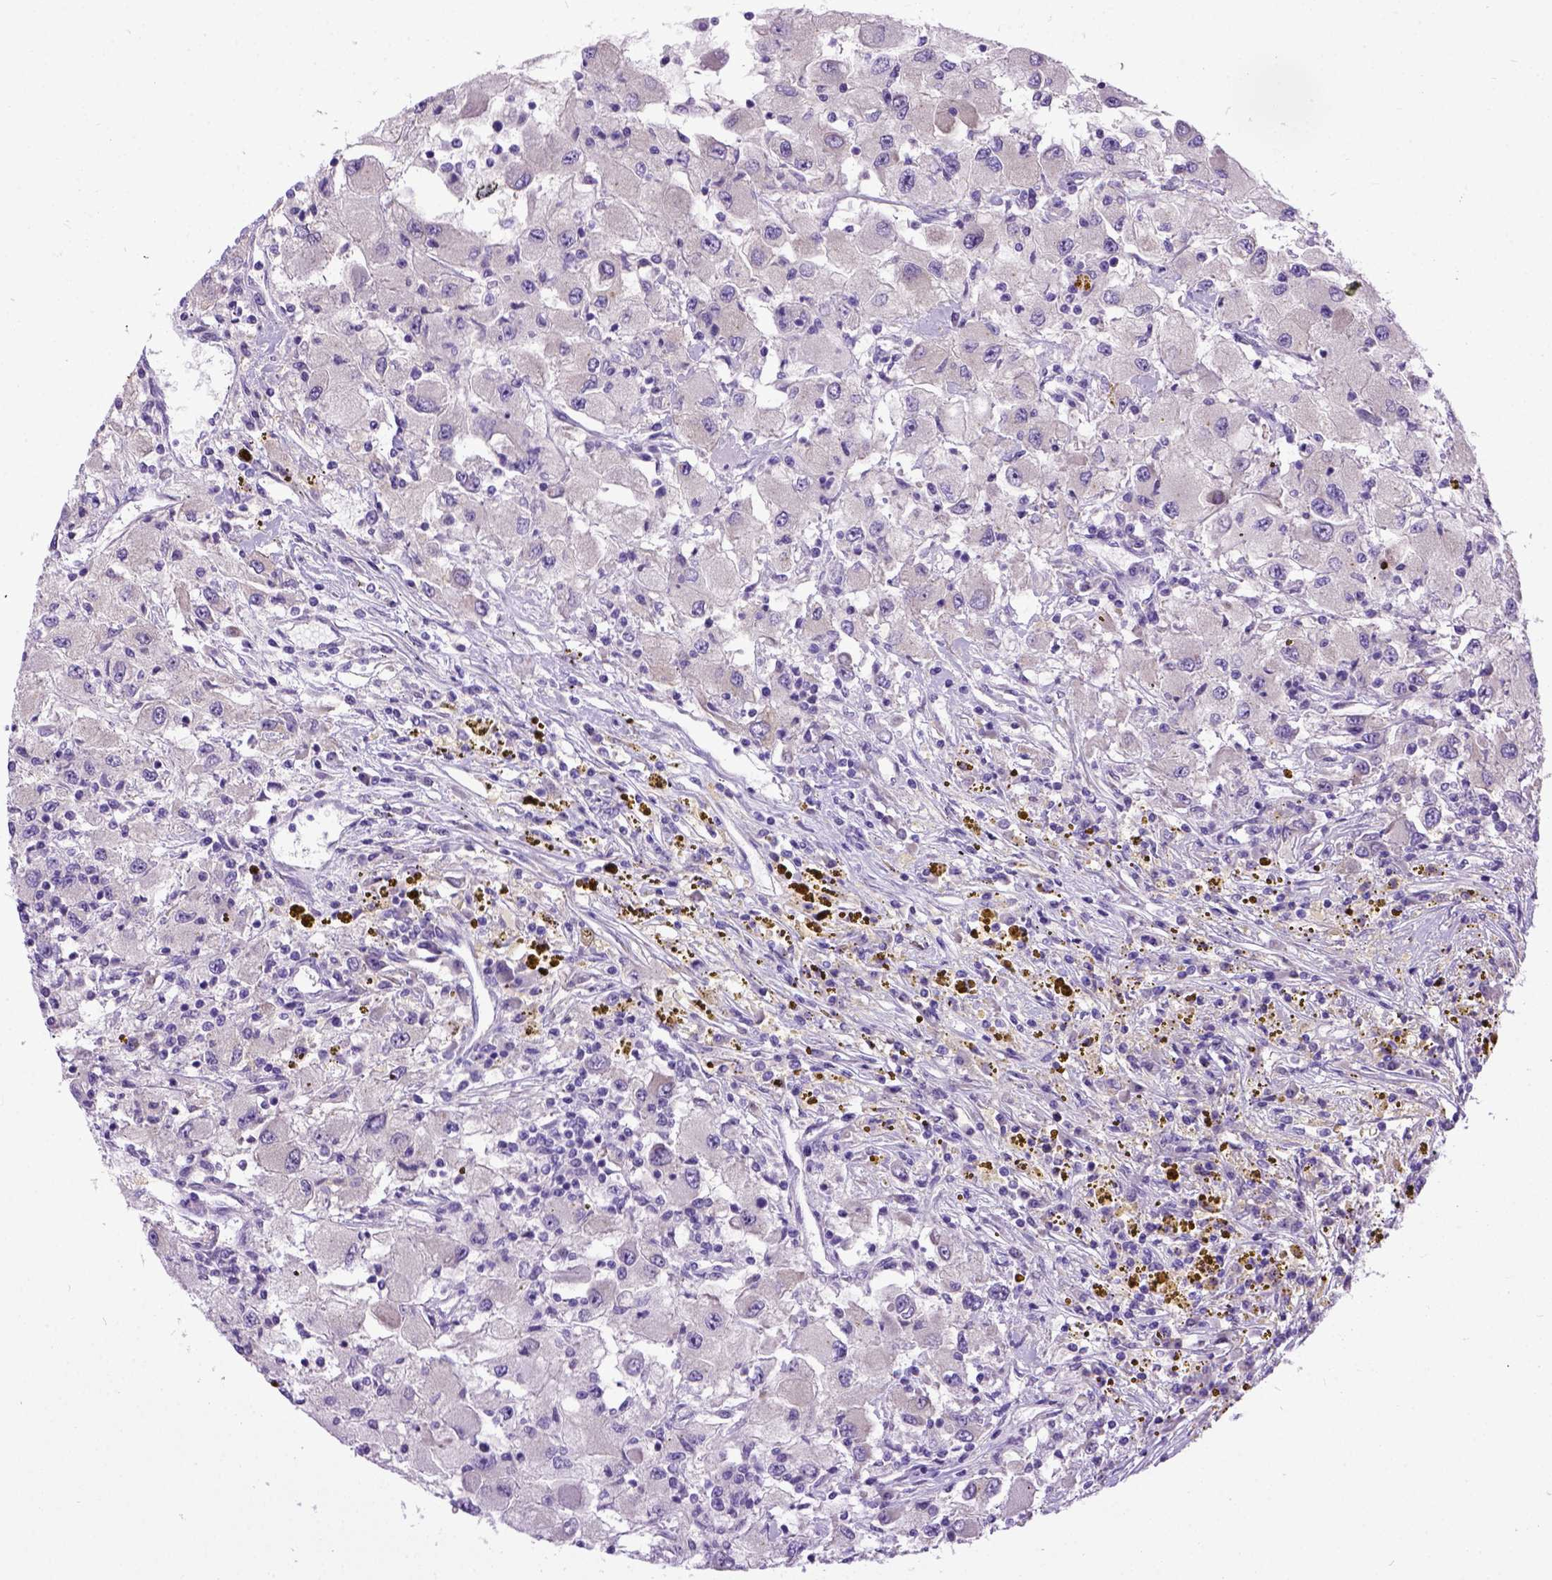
{"staining": {"intensity": "negative", "quantity": "none", "location": "none"}, "tissue": "renal cancer", "cell_type": "Tumor cells", "image_type": "cancer", "snomed": [{"axis": "morphology", "description": "Adenocarcinoma, NOS"}, {"axis": "topography", "description": "Kidney"}], "caption": "Image shows no significant protein staining in tumor cells of renal adenocarcinoma.", "gene": "NEK5", "patient": {"sex": "female", "age": 67}}